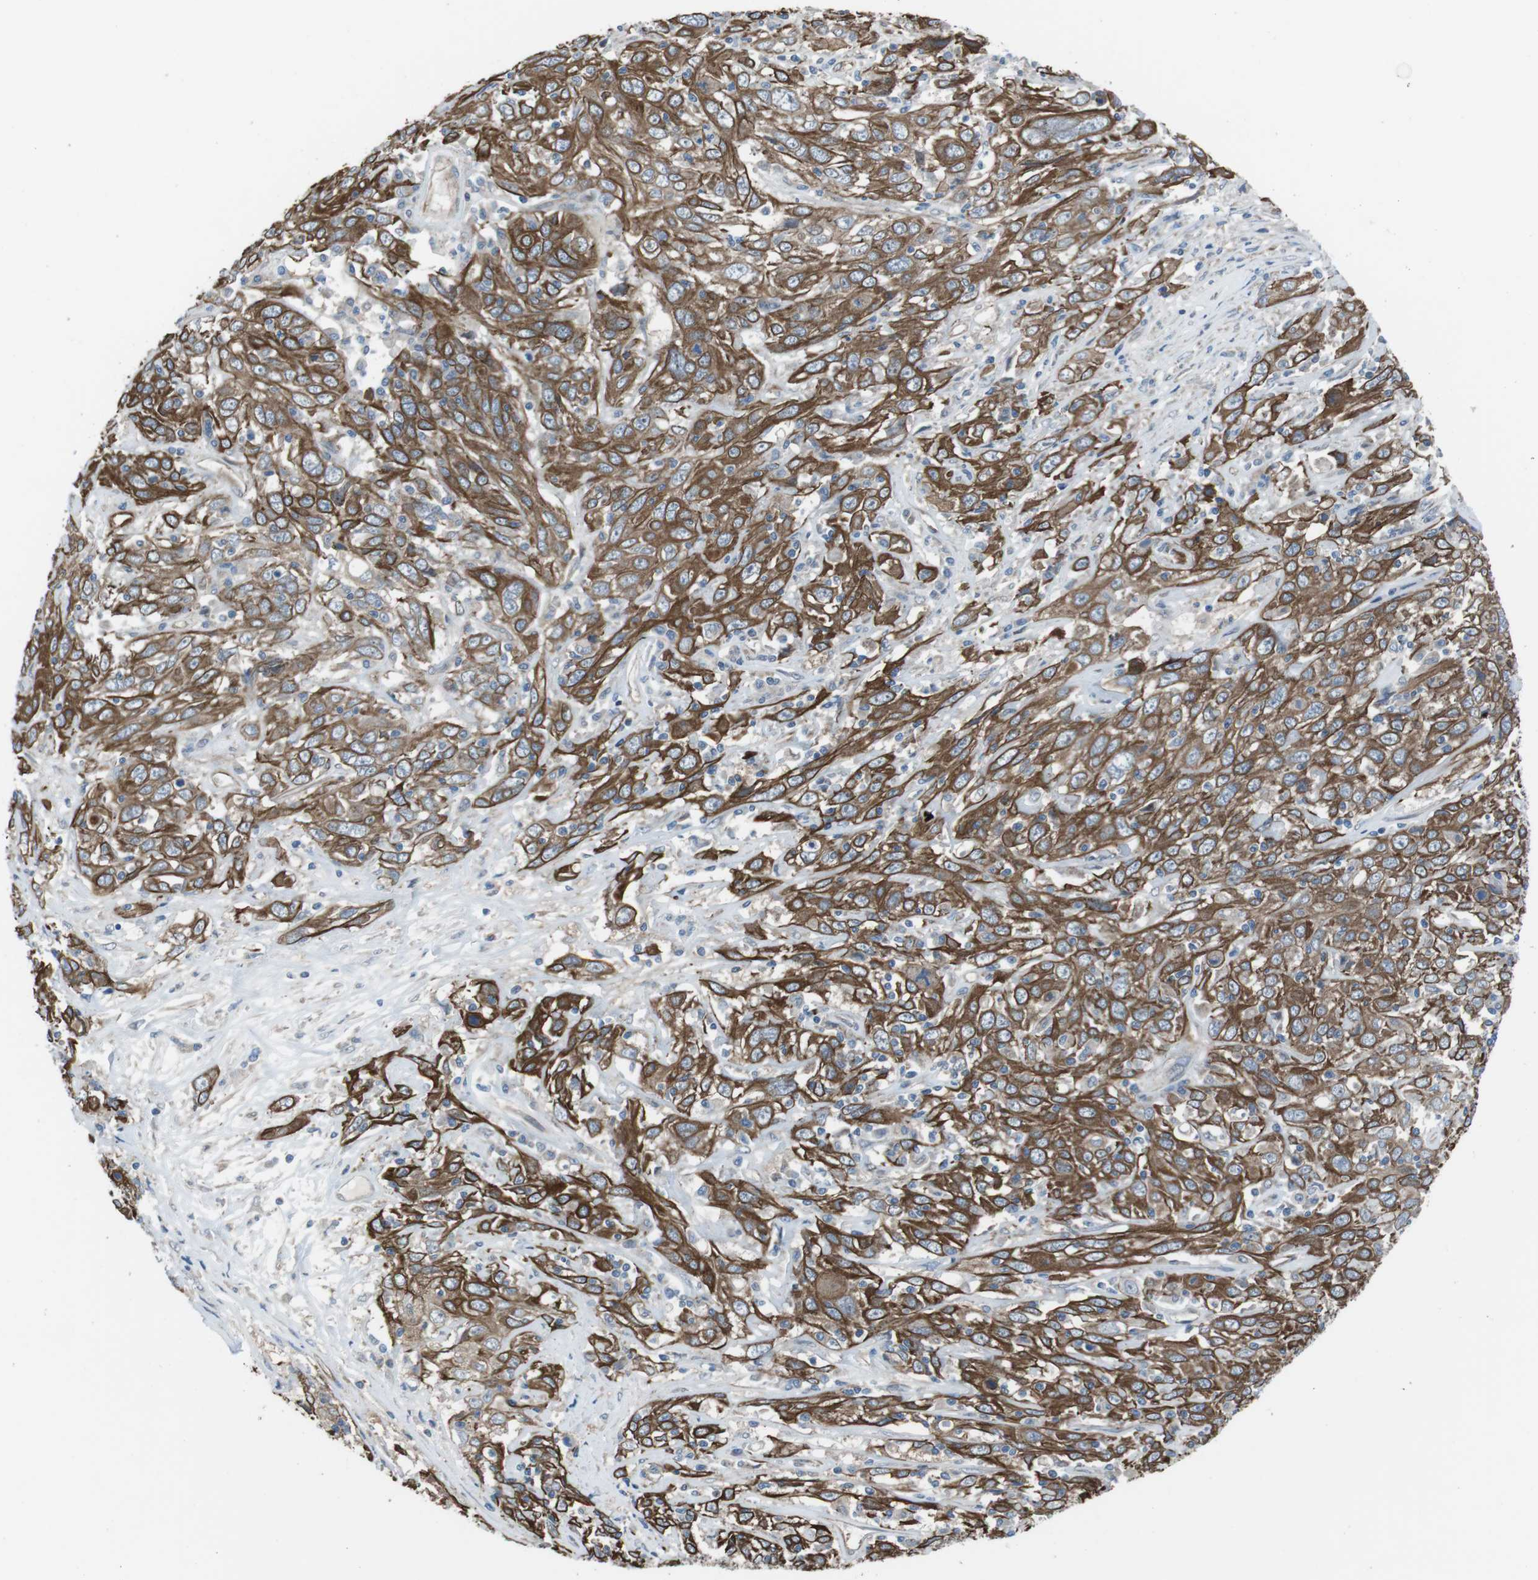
{"staining": {"intensity": "moderate", "quantity": ">75%", "location": "cytoplasmic/membranous"}, "tissue": "cervical cancer", "cell_type": "Tumor cells", "image_type": "cancer", "snomed": [{"axis": "morphology", "description": "Squamous cell carcinoma, NOS"}, {"axis": "topography", "description": "Cervix"}], "caption": "Immunohistochemical staining of human squamous cell carcinoma (cervical) shows moderate cytoplasmic/membranous protein expression in approximately >75% of tumor cells.", "gene": "FAM174B", "patient": {"sex": "female", "age": 46}}